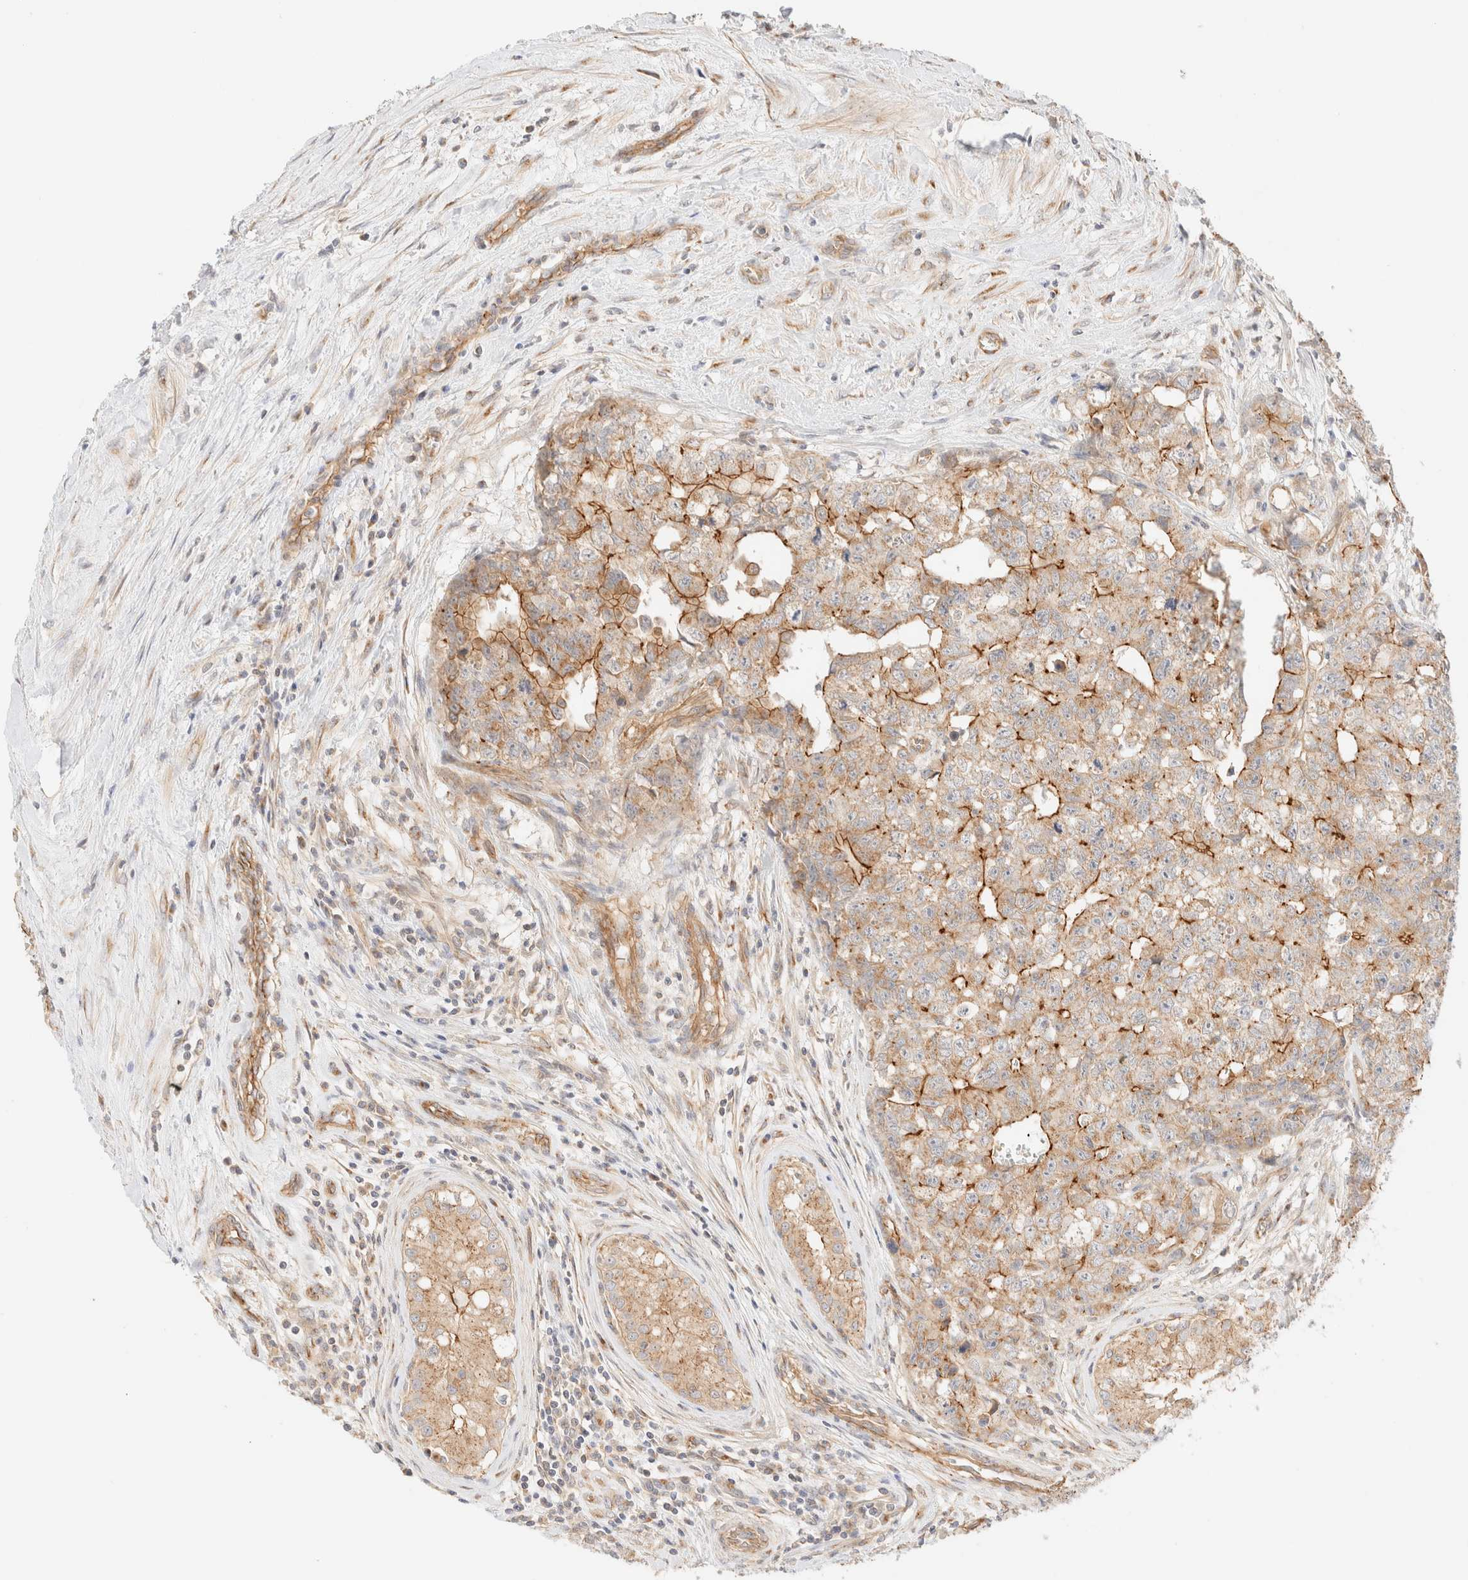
{"staining": {"intensity": "moderate", "quantity": "<25%", "location": "cytoplasmic/membranous"}, "tissue": "testis cancer", "cell_type": "Tumor cells", "image_type": "cancer", "snomed": [{"axis": "morphology", "description": "Carcinoma, Embryonal, NOS"}, {"axis": "topography", "description": "Testis"}], "caption": "A brown stain shows moderate cytoplasmic/membranous expression of a protein in human testis embryonal carcinoma tumor cells.", "gene": "MYO10", "patient": {"sex": "male", "age": 28}}